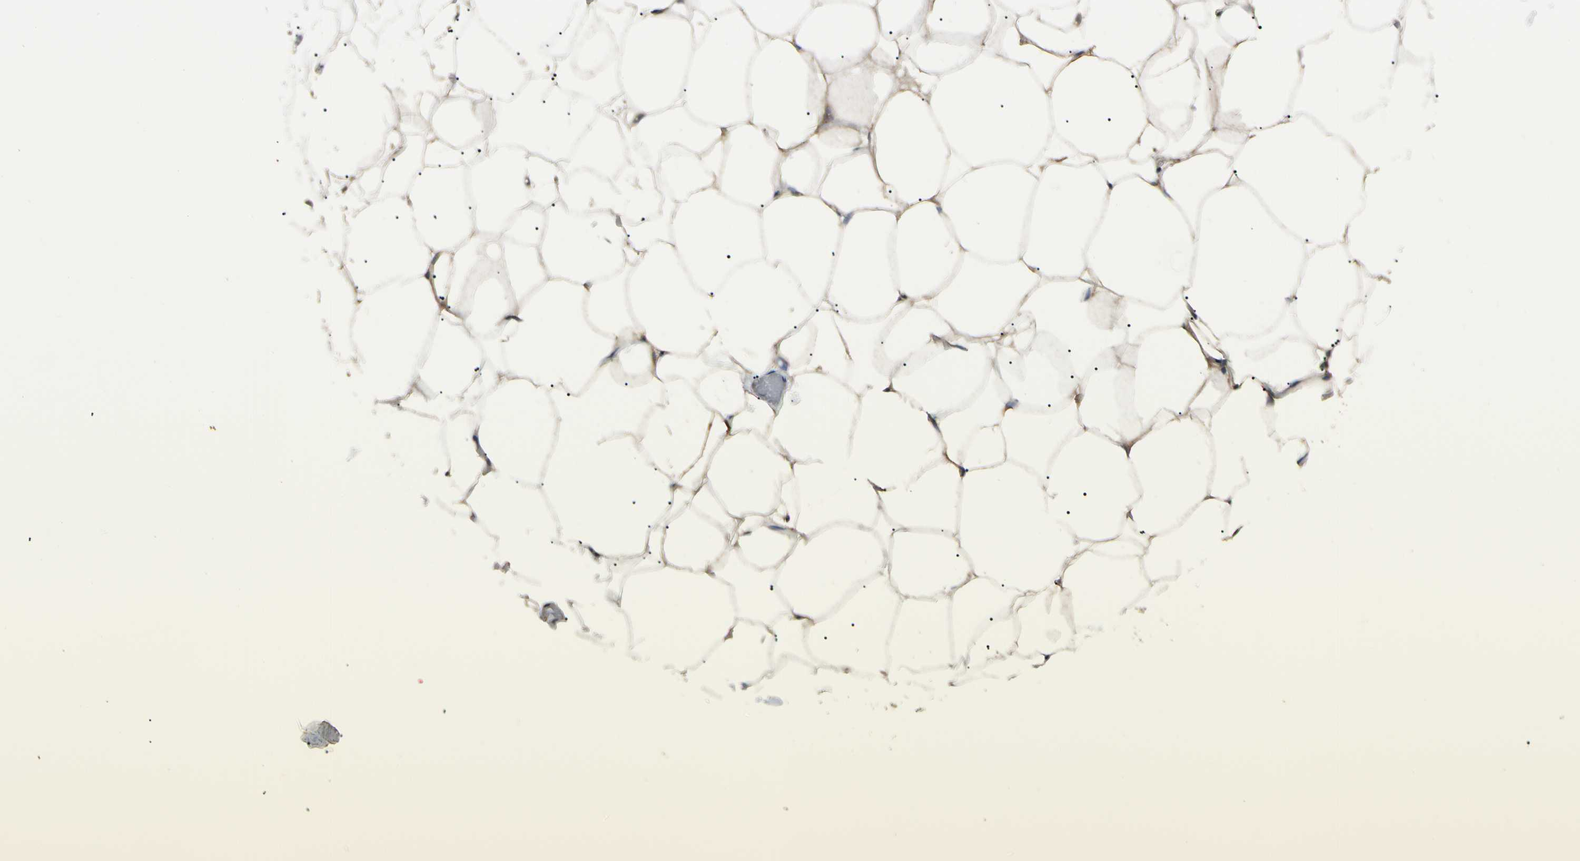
{"staining": {"intensity": "moderate", "quantity": "25%-75%", "location": "cytoplasmic/membranous"}, "tissue": "adipose tissue", "cell_type": "Adipocytes", "image_type": "normal", "snomed": [{"axis": "morphology", "description": "Normal tissue, NOS"}, {"axis": "topography", "description": "Breast"}, {"axis": "topography", "description": "Adipose tissue"}], "caption": "Immunohistochemistry (DAB (3,3'-diaminobenzidine)) staining of normal adipose tissue reveals moderate cytoplasmic/membranous protein positivity in approximately 25%-75% of adipocytes. (IHC, brightfield microscopy, high magnification).", "gene": "PTPN12", "patient": {"sex": "female", "age": 25}}